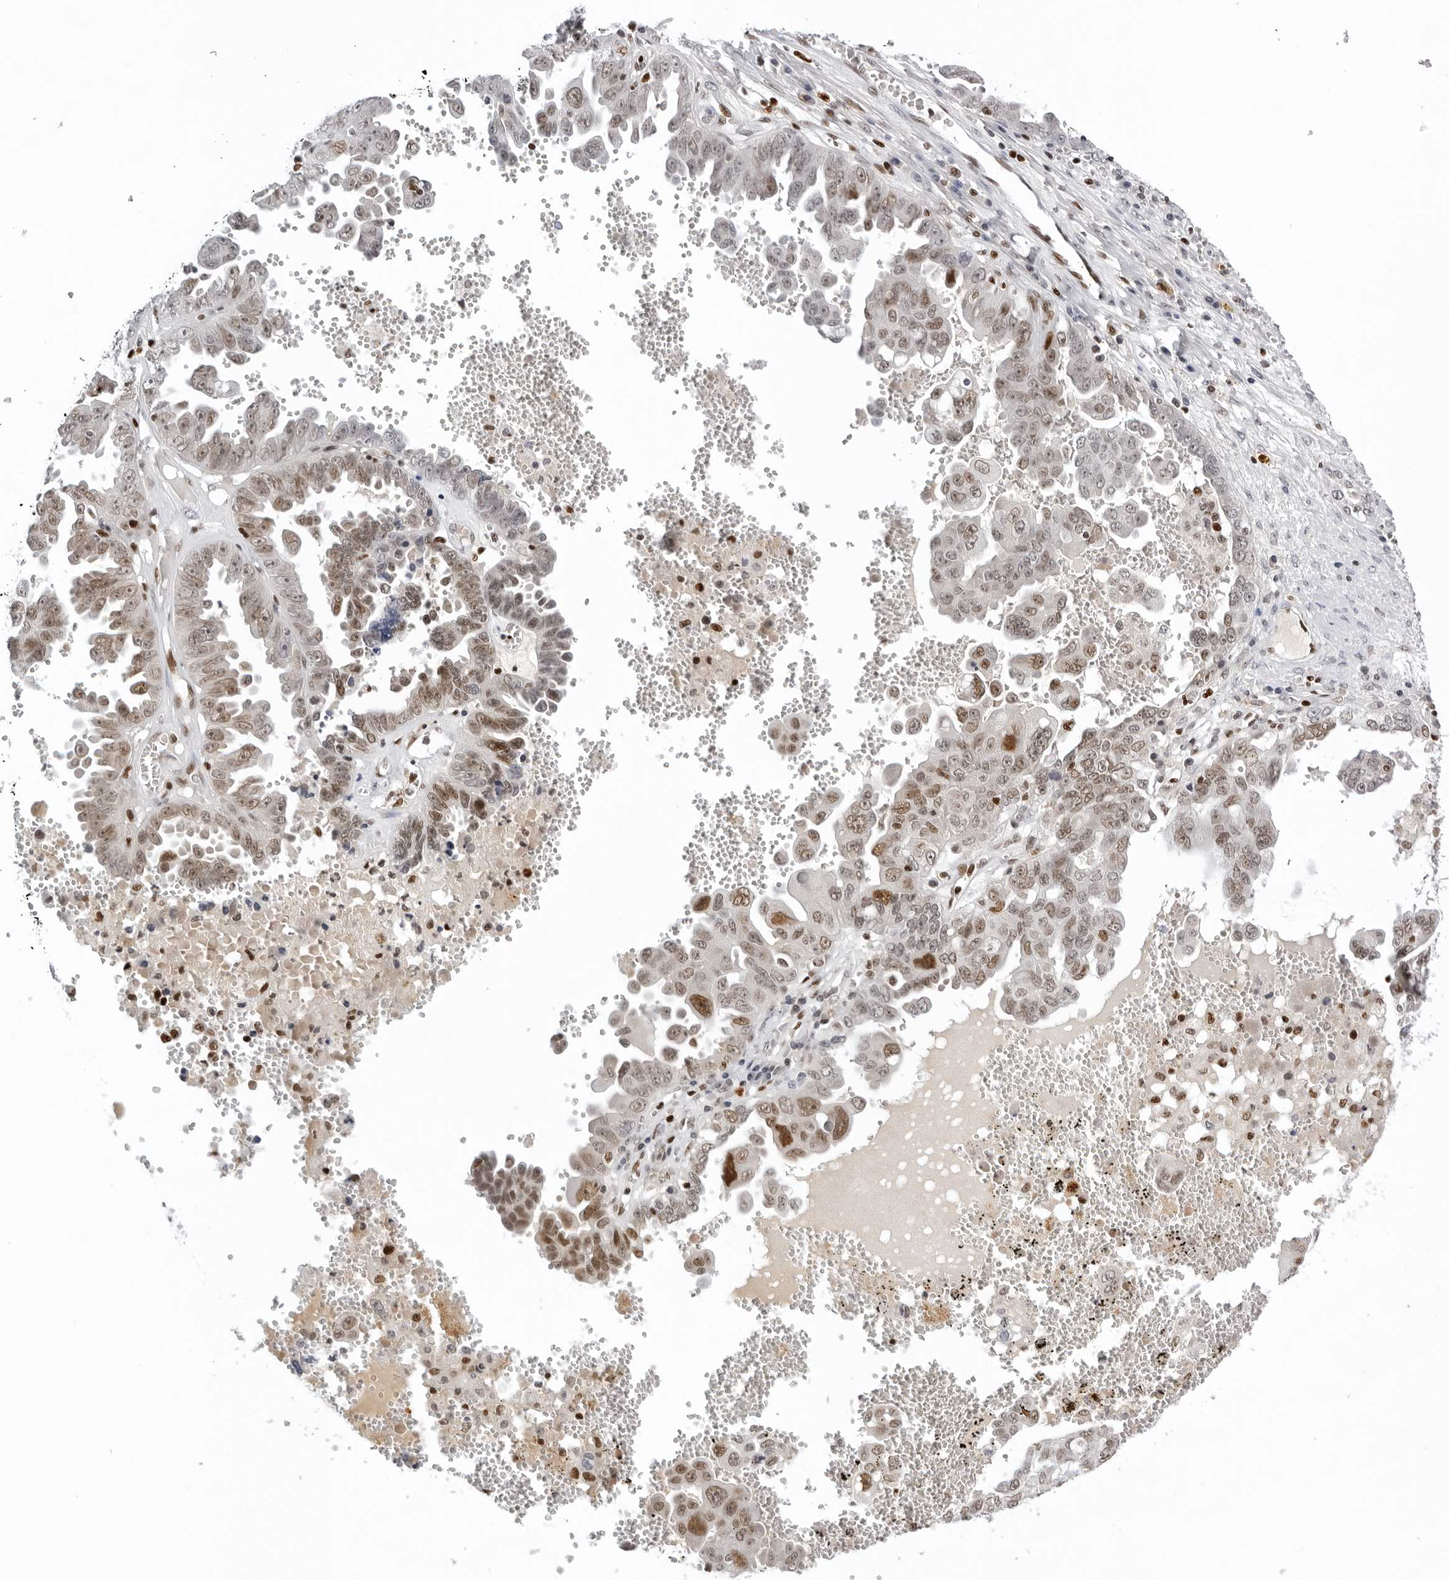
{"staining": {"intensity": "moderate", "quantity": "25%-75%", "location": "nuclear"}, "tissue": "ovarian cancer", "cell_type": "Tumor cells", "image_type": "cancer", "snomed": [{"axis": "morphology", "description": "Carcinoma, endometroid"}, {"axis": "topography", "description": "Ovary"}], "caption": "This micrograph demonstrates IHC staining of endometroid carcinoma (ovarian), with medium moderate nuclear expression in about 25%-75% of tumor cells.", "gene": "OGG1", "patient": {"sex": "female", "age": 62}}